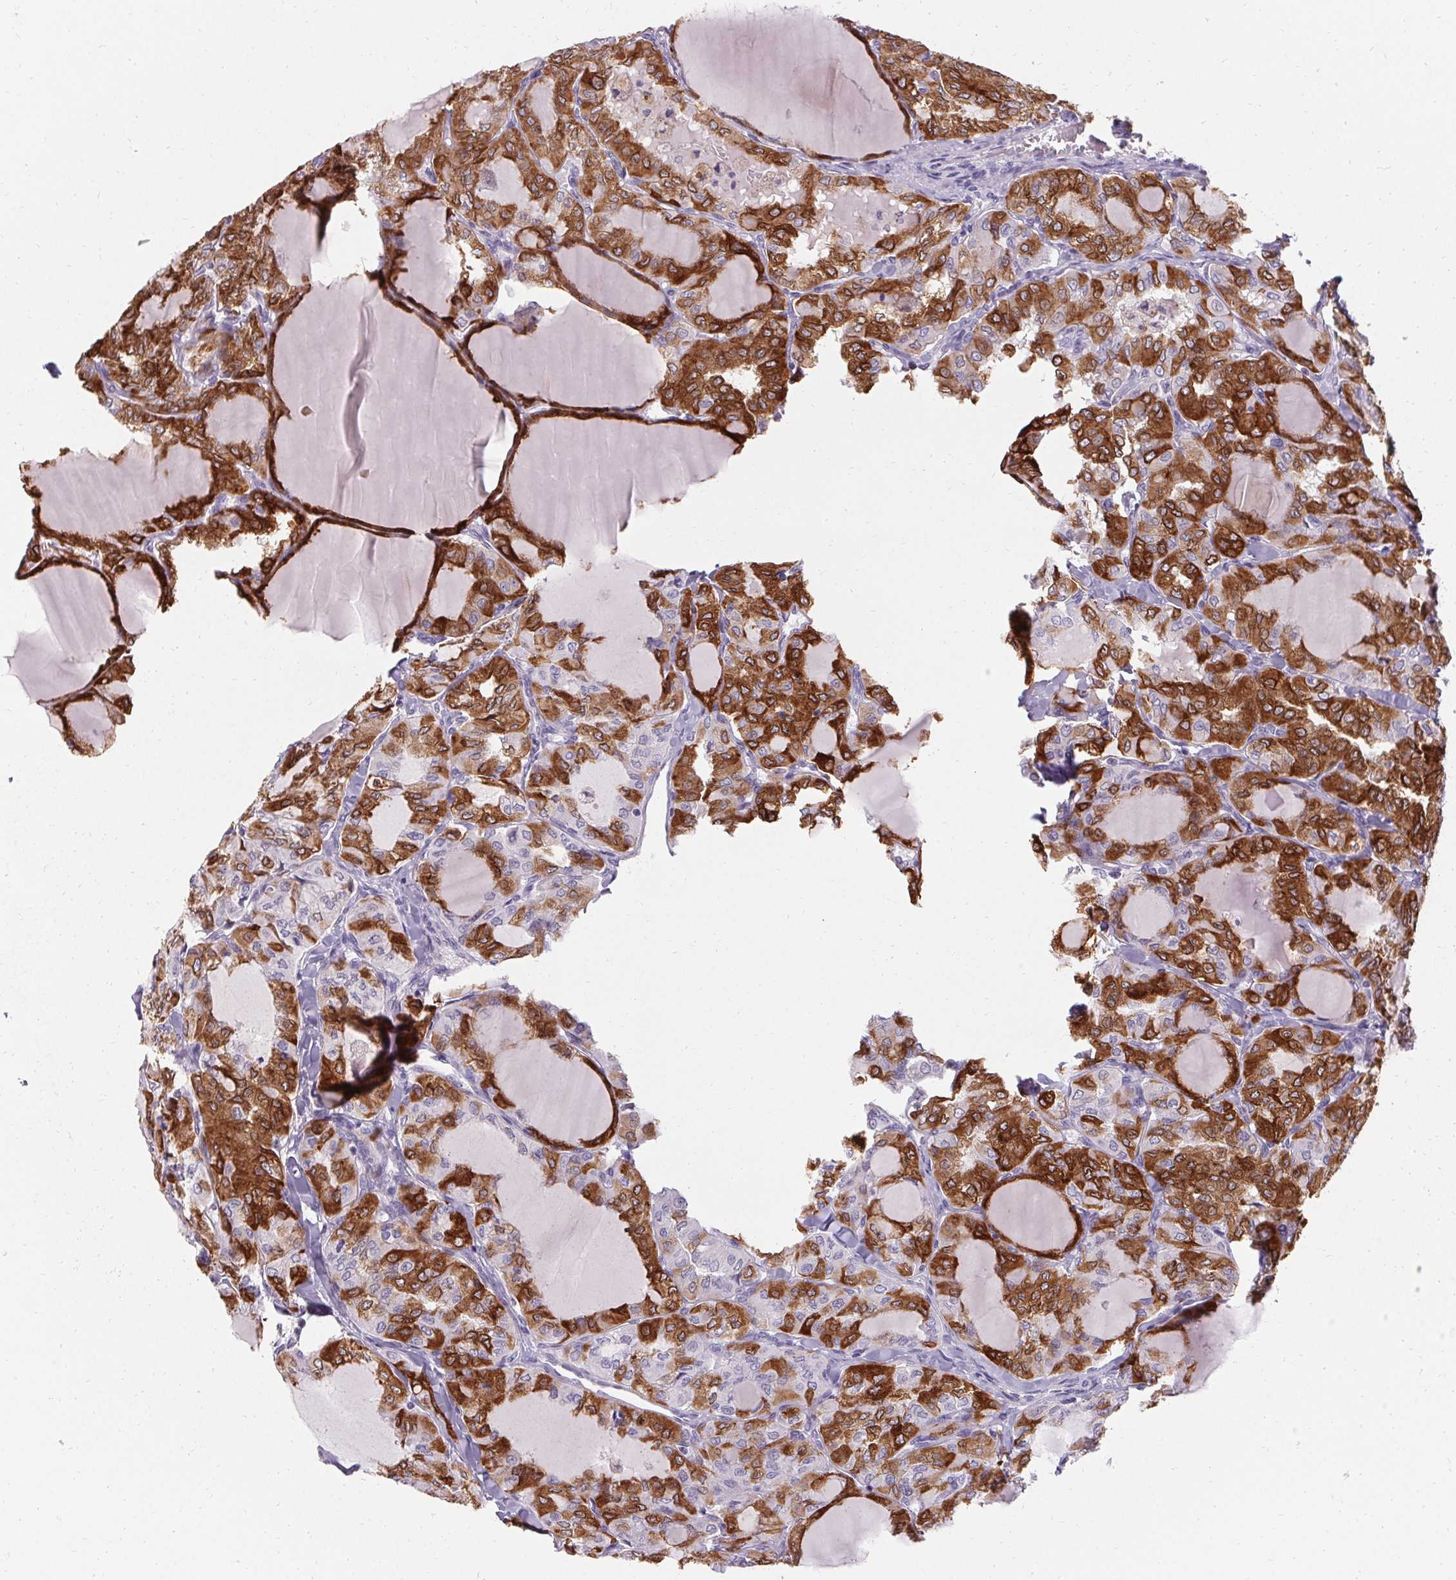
{"staining": {"intensity": "strong", "quantity": ">75%", "location": "cytoplasmic/membranous"}, "tissue": "thyroid cancer", "cell_type": "Tumor cells", "image_type": "cancer", "snomed": [{"axis": "morphology", "description": "Papillary adenocarcinoma, NOS"}, {"axis": "topography", "description": "Thyroid gland"}], "caption": "Papillary adenocarcinoma (thyroid) stained with immunohistochemistry (IHC) displays strong cytoplasmic/membranous staining in about >75% of tumor cells.", "gene": "HSD17B3", "patient": {"sex": "male", "age": 20}}